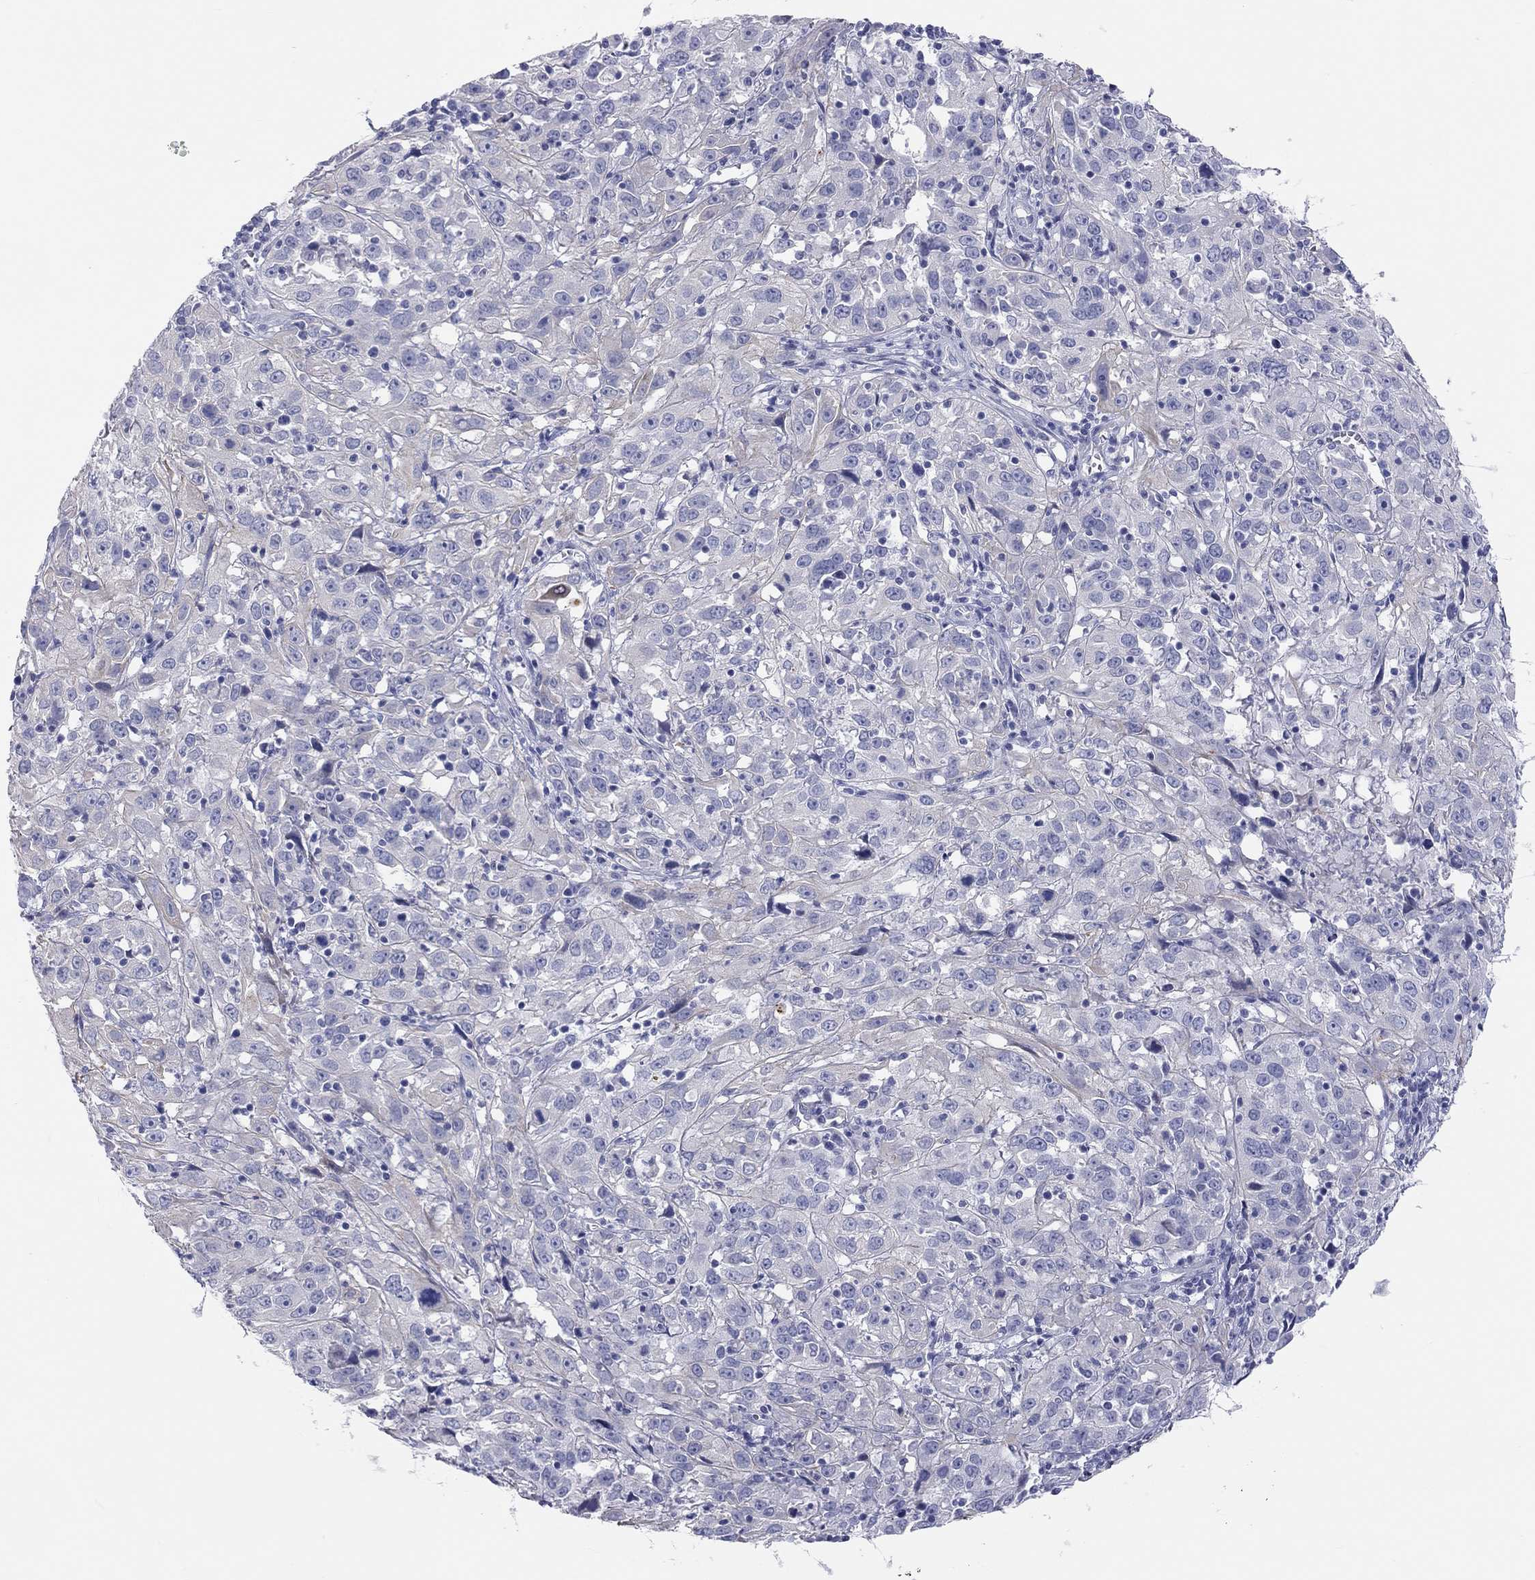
{"staining": {"intensity": "negative", "quantity": "none", "location": "none"}, "tissue": "cervical cancer", "cell_type": "Tumor cells", "image_type": "cancer", "snomed": [{"axis": "morphology", "description": "Squamous cell carcinoma, NOS"}, {"axis": "topography", "description": "Cervix"}], "caption": "Immunohistochemical staining of cervical cancer (squamous cell carcinoma) reveals no significant positivity in tumor cells.", "gene": "ST7L", "patient": {"sex": "female", "age": 32}}